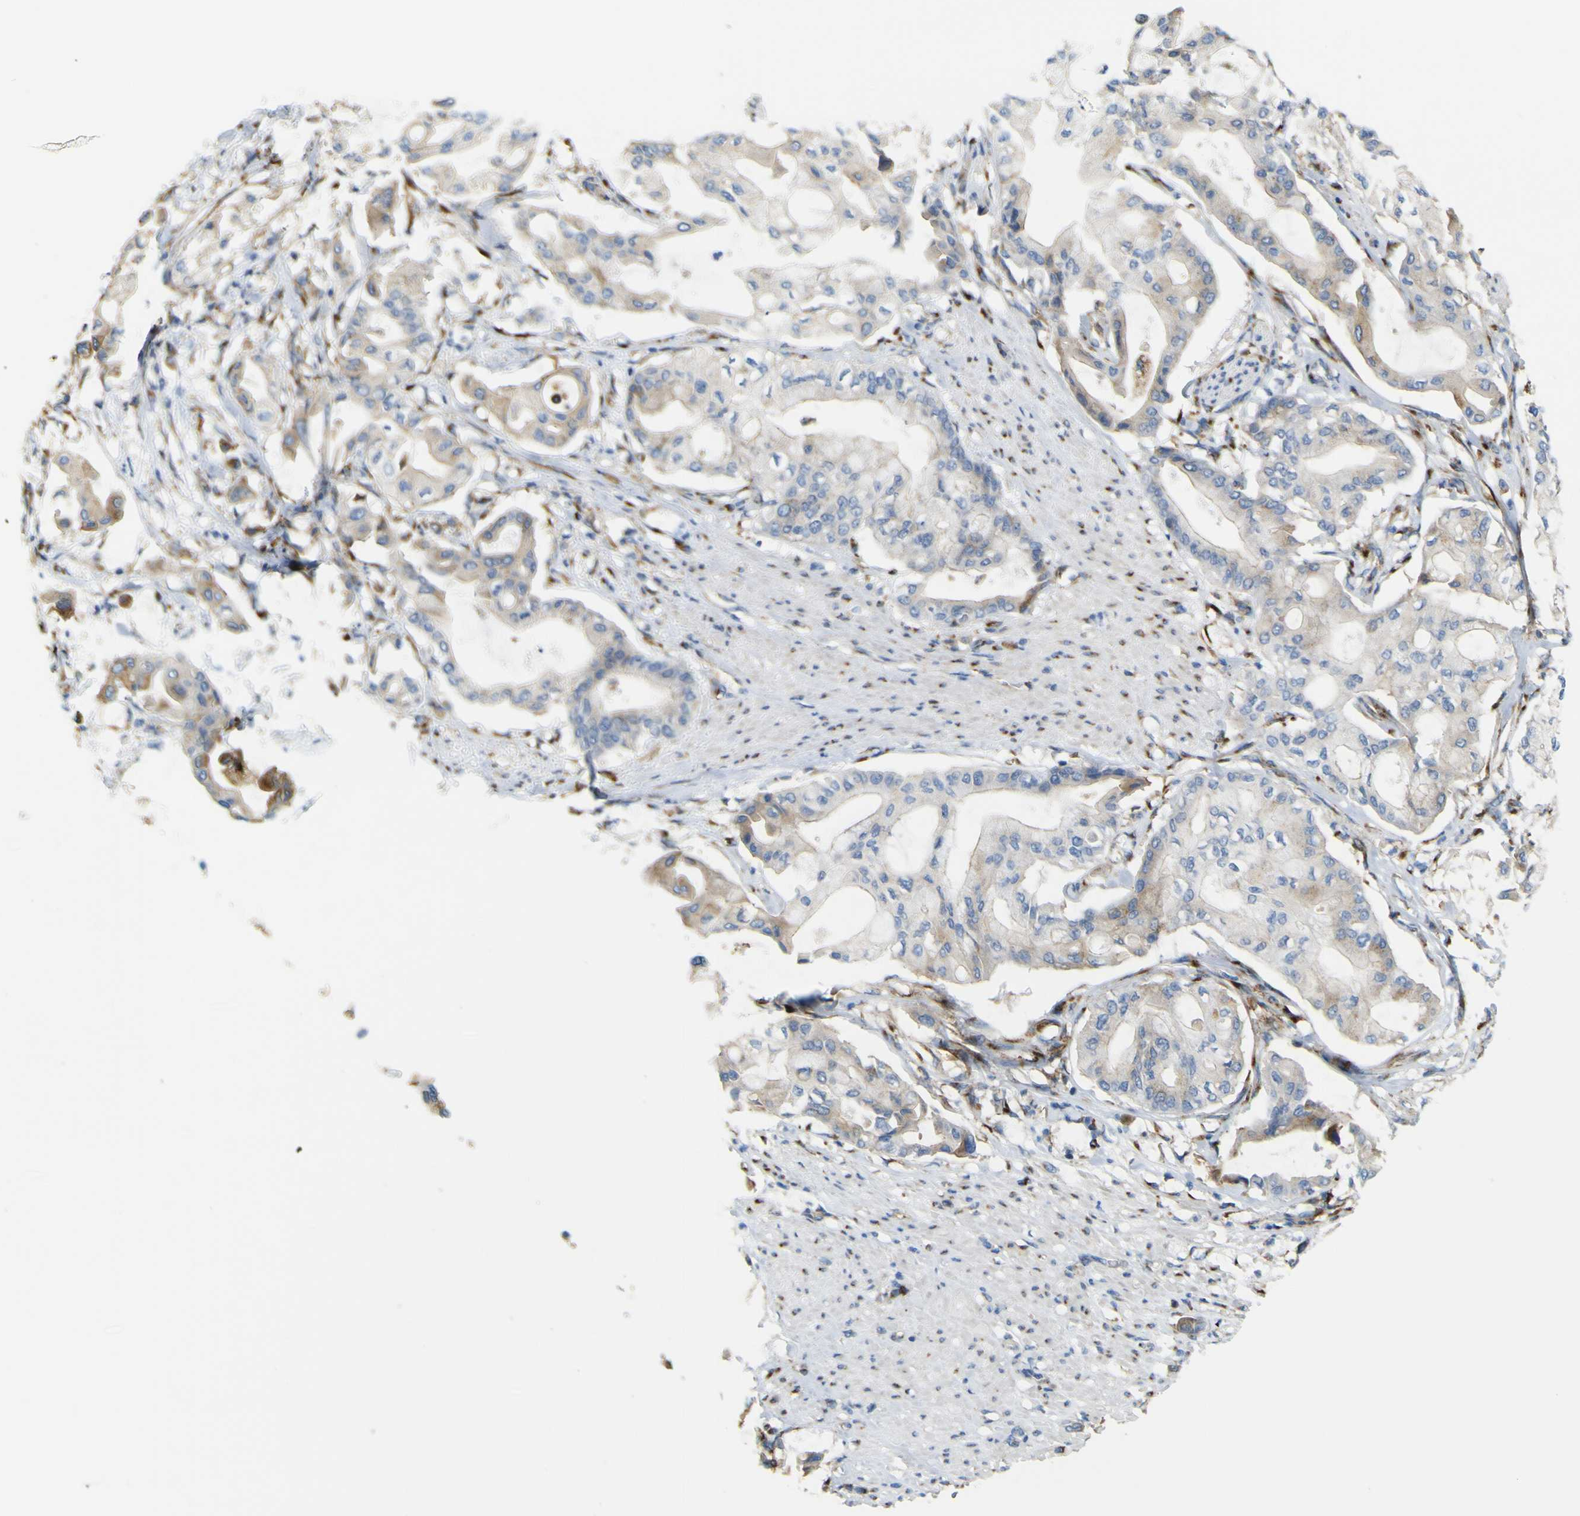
{"staining": {"intensity": "weak", "quantity": ">75%", "location": "cytoplasmic/membranous"}, "tissue": "pancreatic cancer", "cell_type": "Tumor cells", "image_type": "cancer", "snomed": [{"axis": "morphology", "description": "Adenocarcinoma, NOS"}, {"axis": "morphology", "description": "Adenocarcinoma, metastatic, NOS"}, {"axis": "topography", "description": "Lymph node"}, {"axis": "topography", "description": "Pancreas"}, {"axis": "topography", "description": "Duodenum"}], "caption": "Immunohistochemical staining of human pancreatic cancer demonstrates low levels of weak cytoplasmic/membranous protein expression in approximately >75% of tumor cells.", "gene": "IGF2R", "patient": {"sex": "female", "age": 64}}